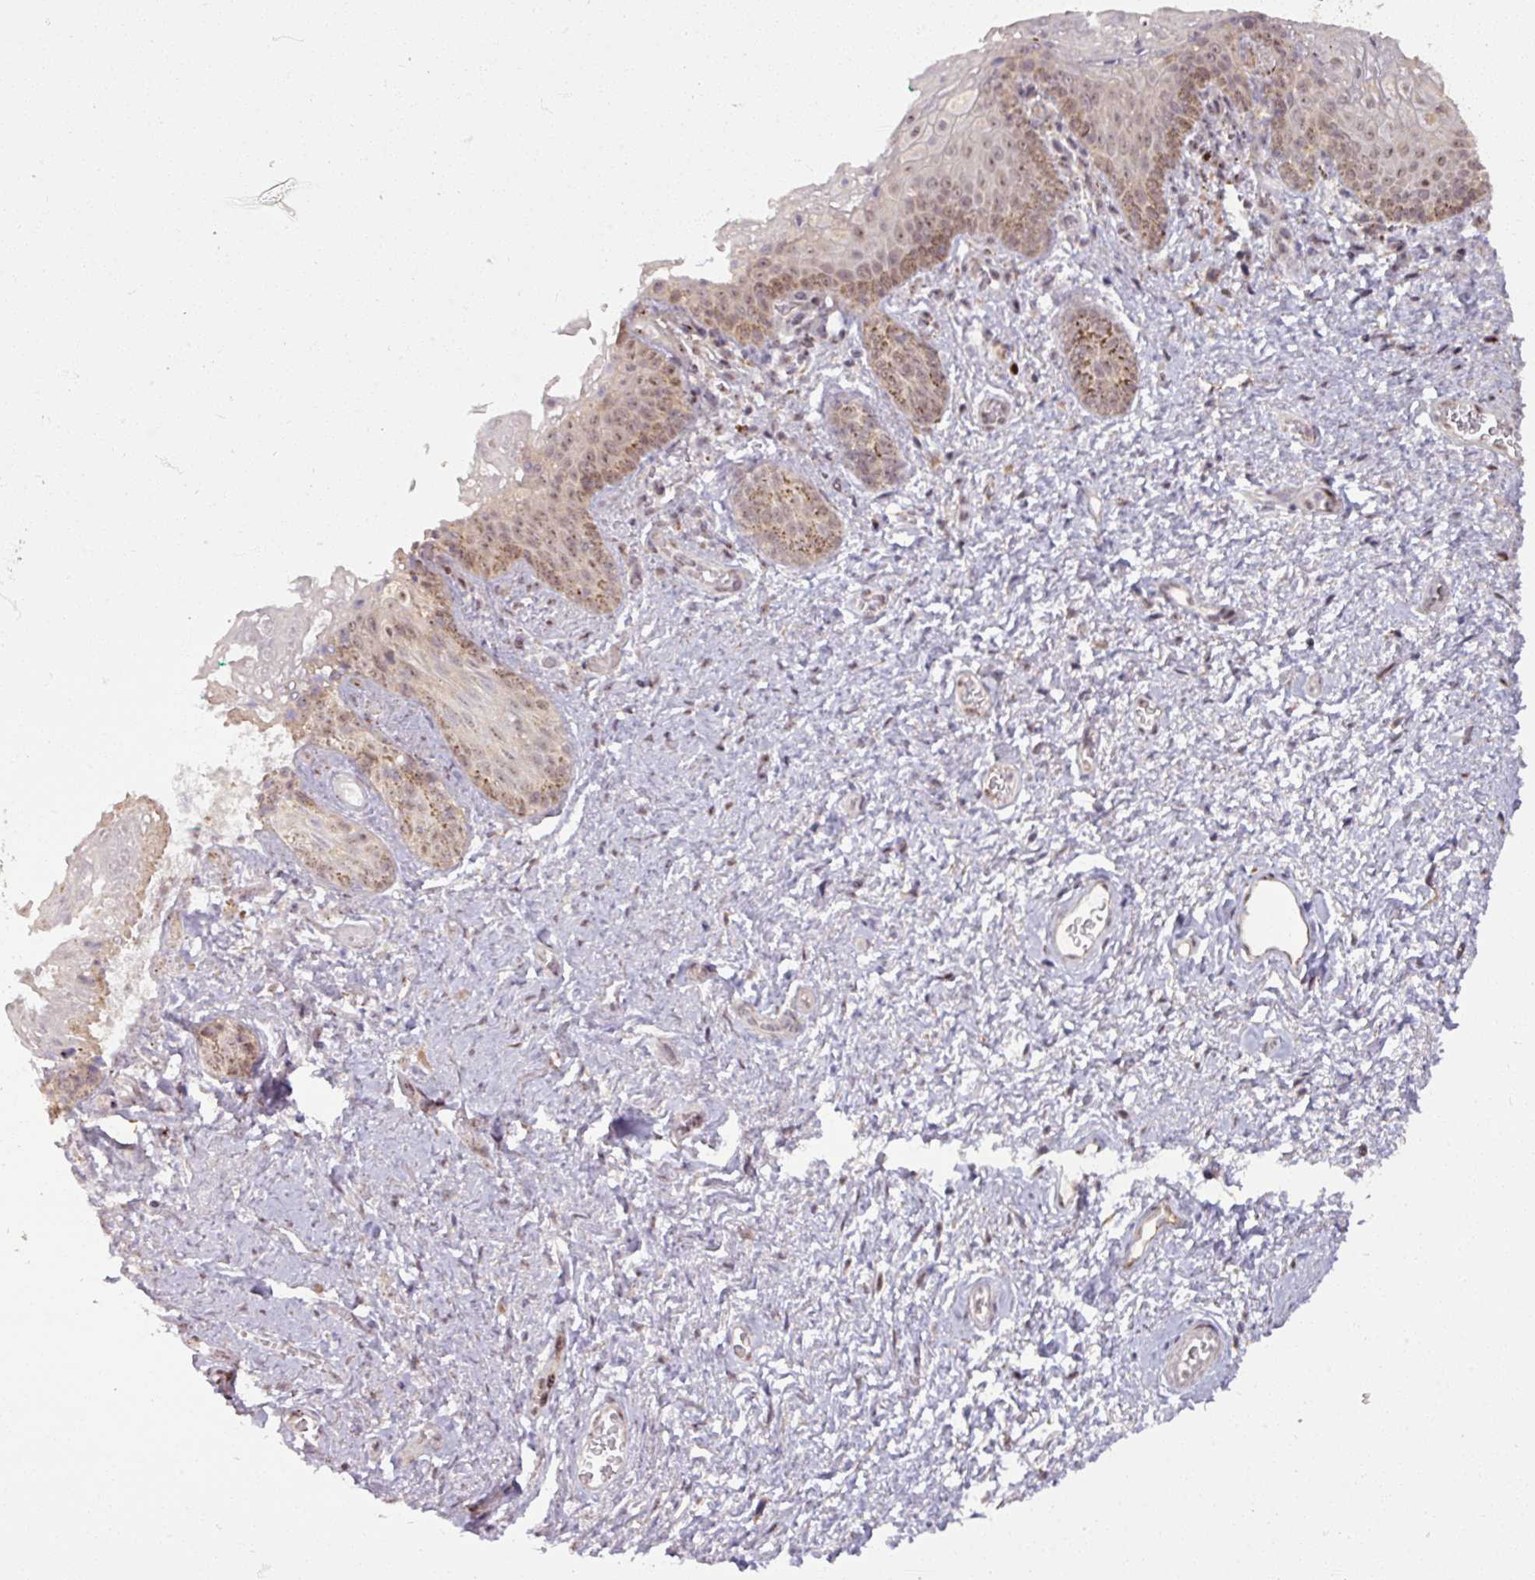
{"staining": {"intensity": "moderate", "quantity": "25%-75%", "location": "cytoplasmic/membranous"}, "tissue": "vagina", "cell_type": "Squamous epithelial cells", "image_type": "normal", "snomed": [{"axis": "morphology", "description": "Normal tissue, NOS"}, {"axis": "topography", "description": "Vulva"}, {"axis": "topography", "description": "Vagina"}, {"axis": "topography", "description": "Peripheral nerve tissue"}], "caption": "Moderate cytoplasmic/membranous expression for a protein is appreciated in about 25%-75% of squamous epithelial cells of normal vagina using IHC.", "gene": "MAGT1", "patient": {"sex": "female", "age": 66}}